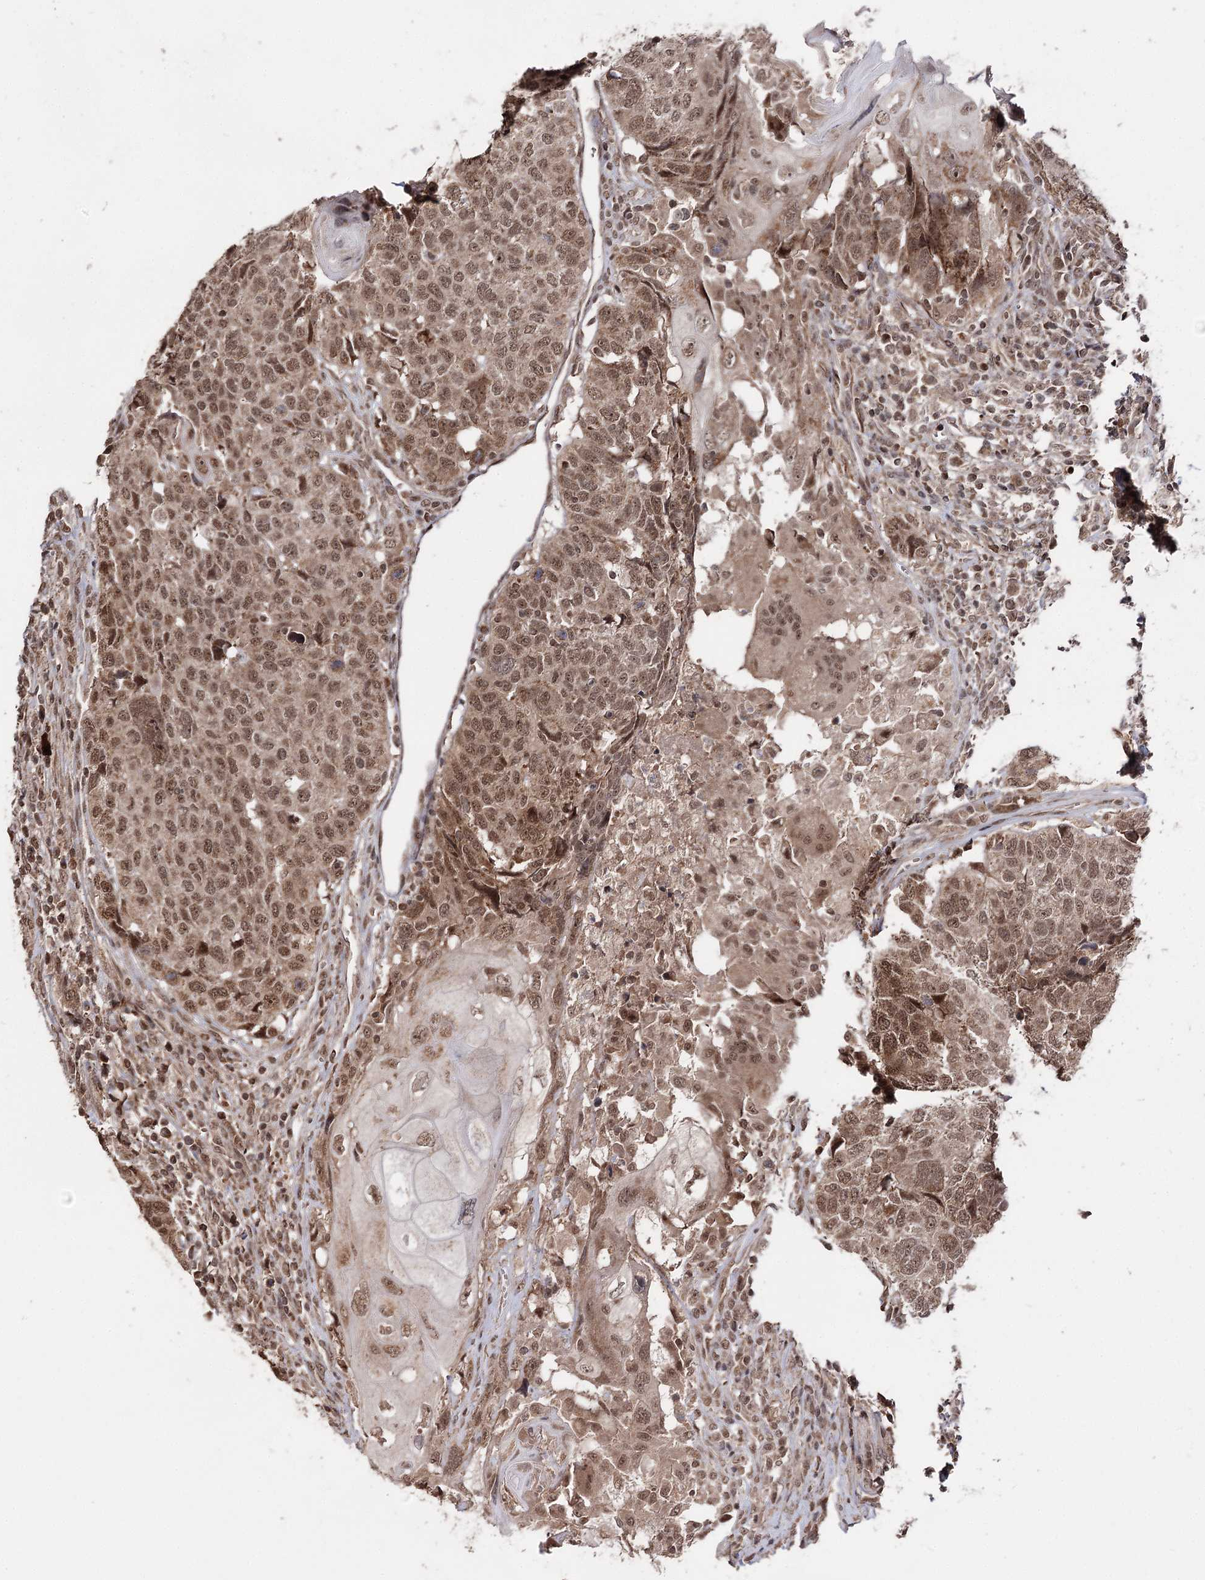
{"staining": {"intensity": "moderate", "quantity": ">75%", "location": "cytoplasmic/membranous,nuclear"}, "tissue": "head and neck cancer", "cell_type": "Tumor cells", "image_type": "cancer", "snomed": [{"axis": "morphology", "description": "Squamous cell carcinoma, NOS"}, {"axis": "topography", "description": "Head-Neck"}], "caption": "The histopathology image demonstrates staining of head and neck cancer (squamous cell carcinoma), revealing moderate cytoplasmic/membranous and nuclear protein staining (brown color) within tumor cells.", "gene": "FAM53B", "patient": {"sex": "male", "age": 66}}